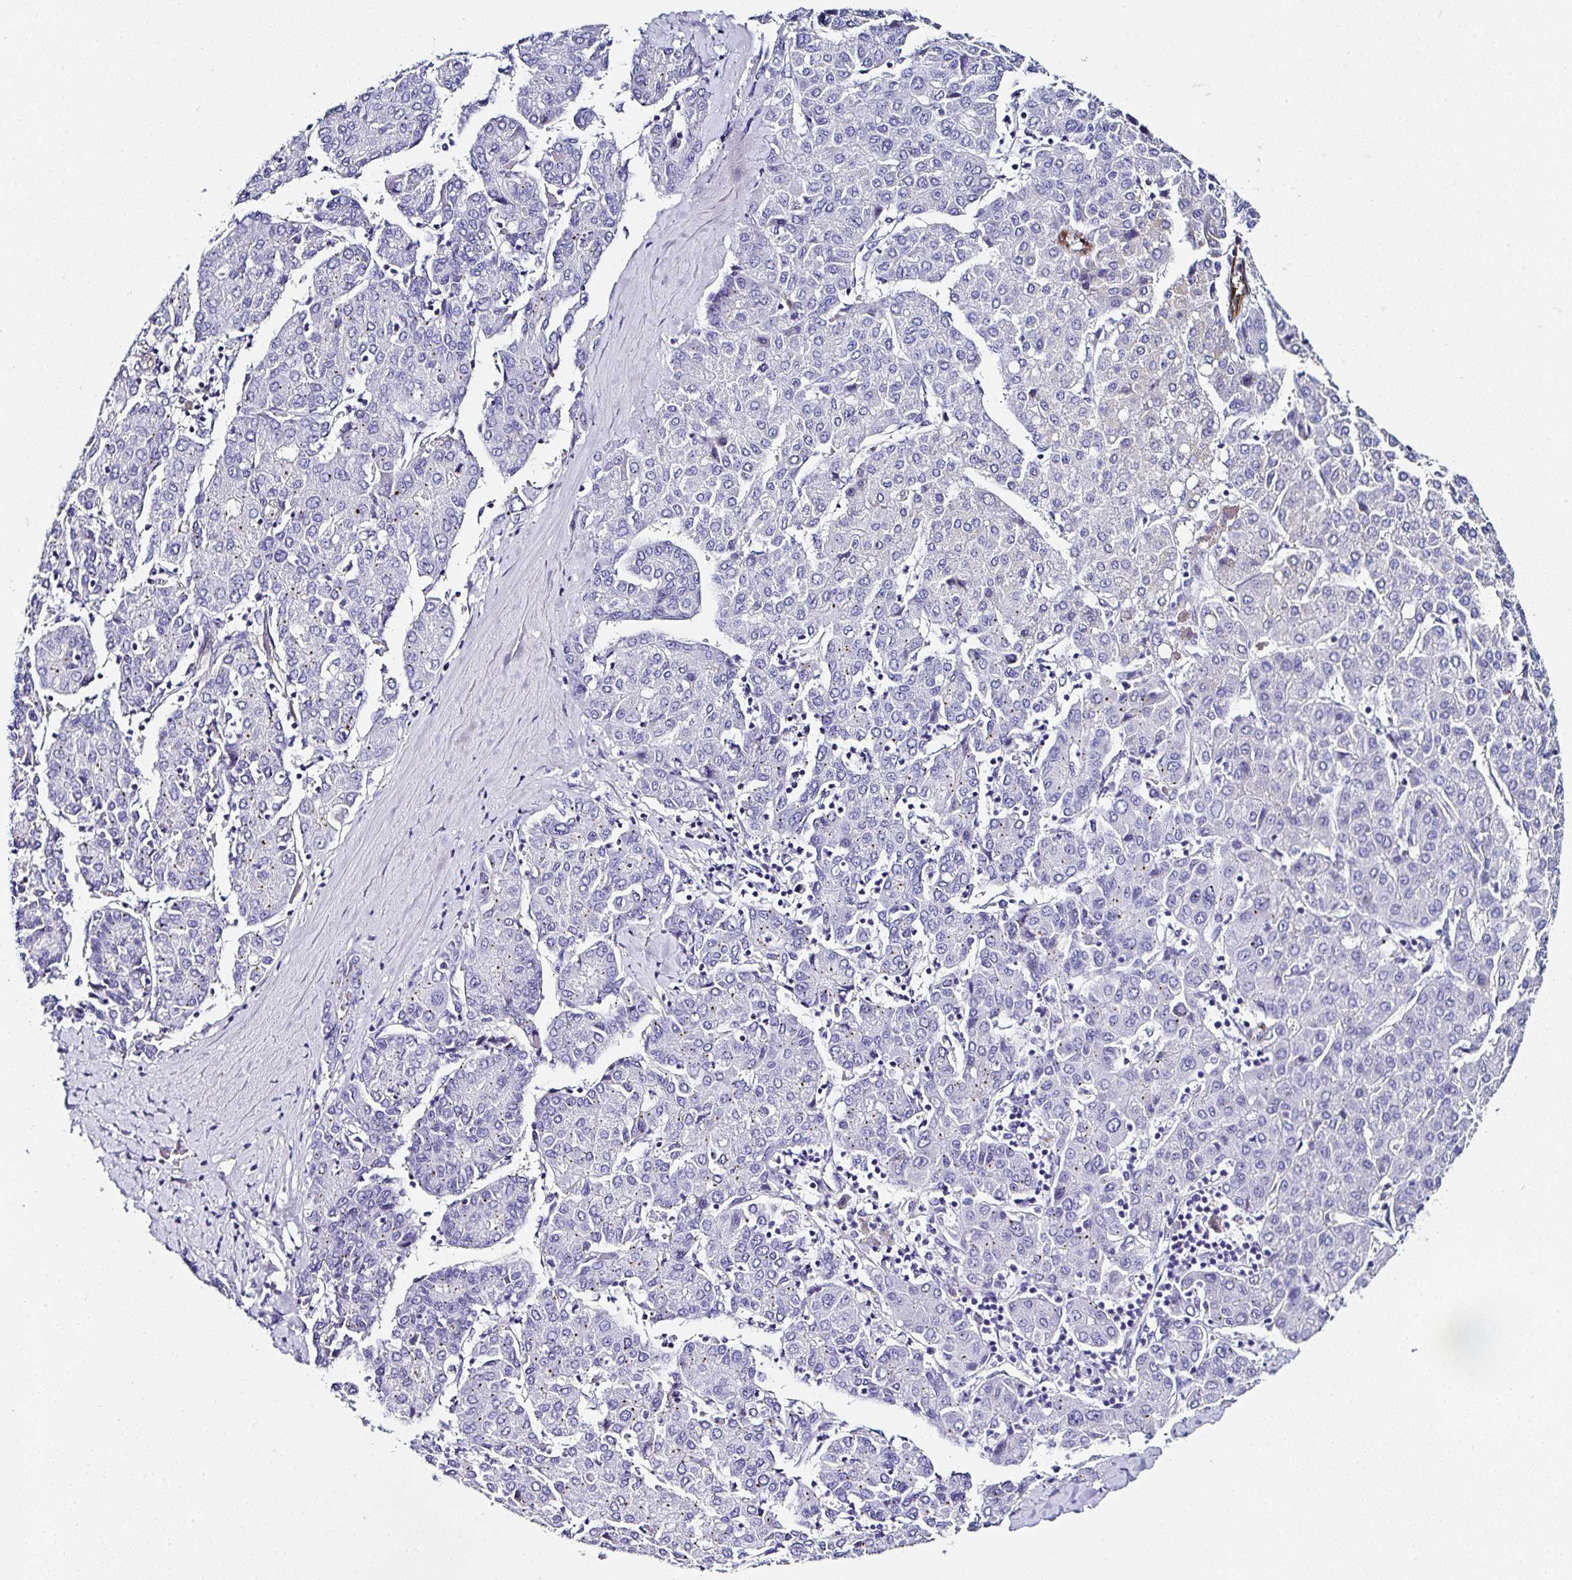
{"staining": {"intensity": "negative", "quantity": "none", "location": "none"}, "tissue": "liver cancer", "cell_type": "Tumor cells", "image_type": "cancer", "snomed": [{"axis": "morphology", "description": "Carcinoma, Hepatocellular, NOS"}, {"axis": "topography", "description": "Liver"}], "caption": "Immunohistochemistry (IHC) of human liver cancer (hepatocellular carcinoma) demonstrates no positivity in tumor cells.", "gene": "PPFIA4", "patient": {"sex": "male", "age": 65}}